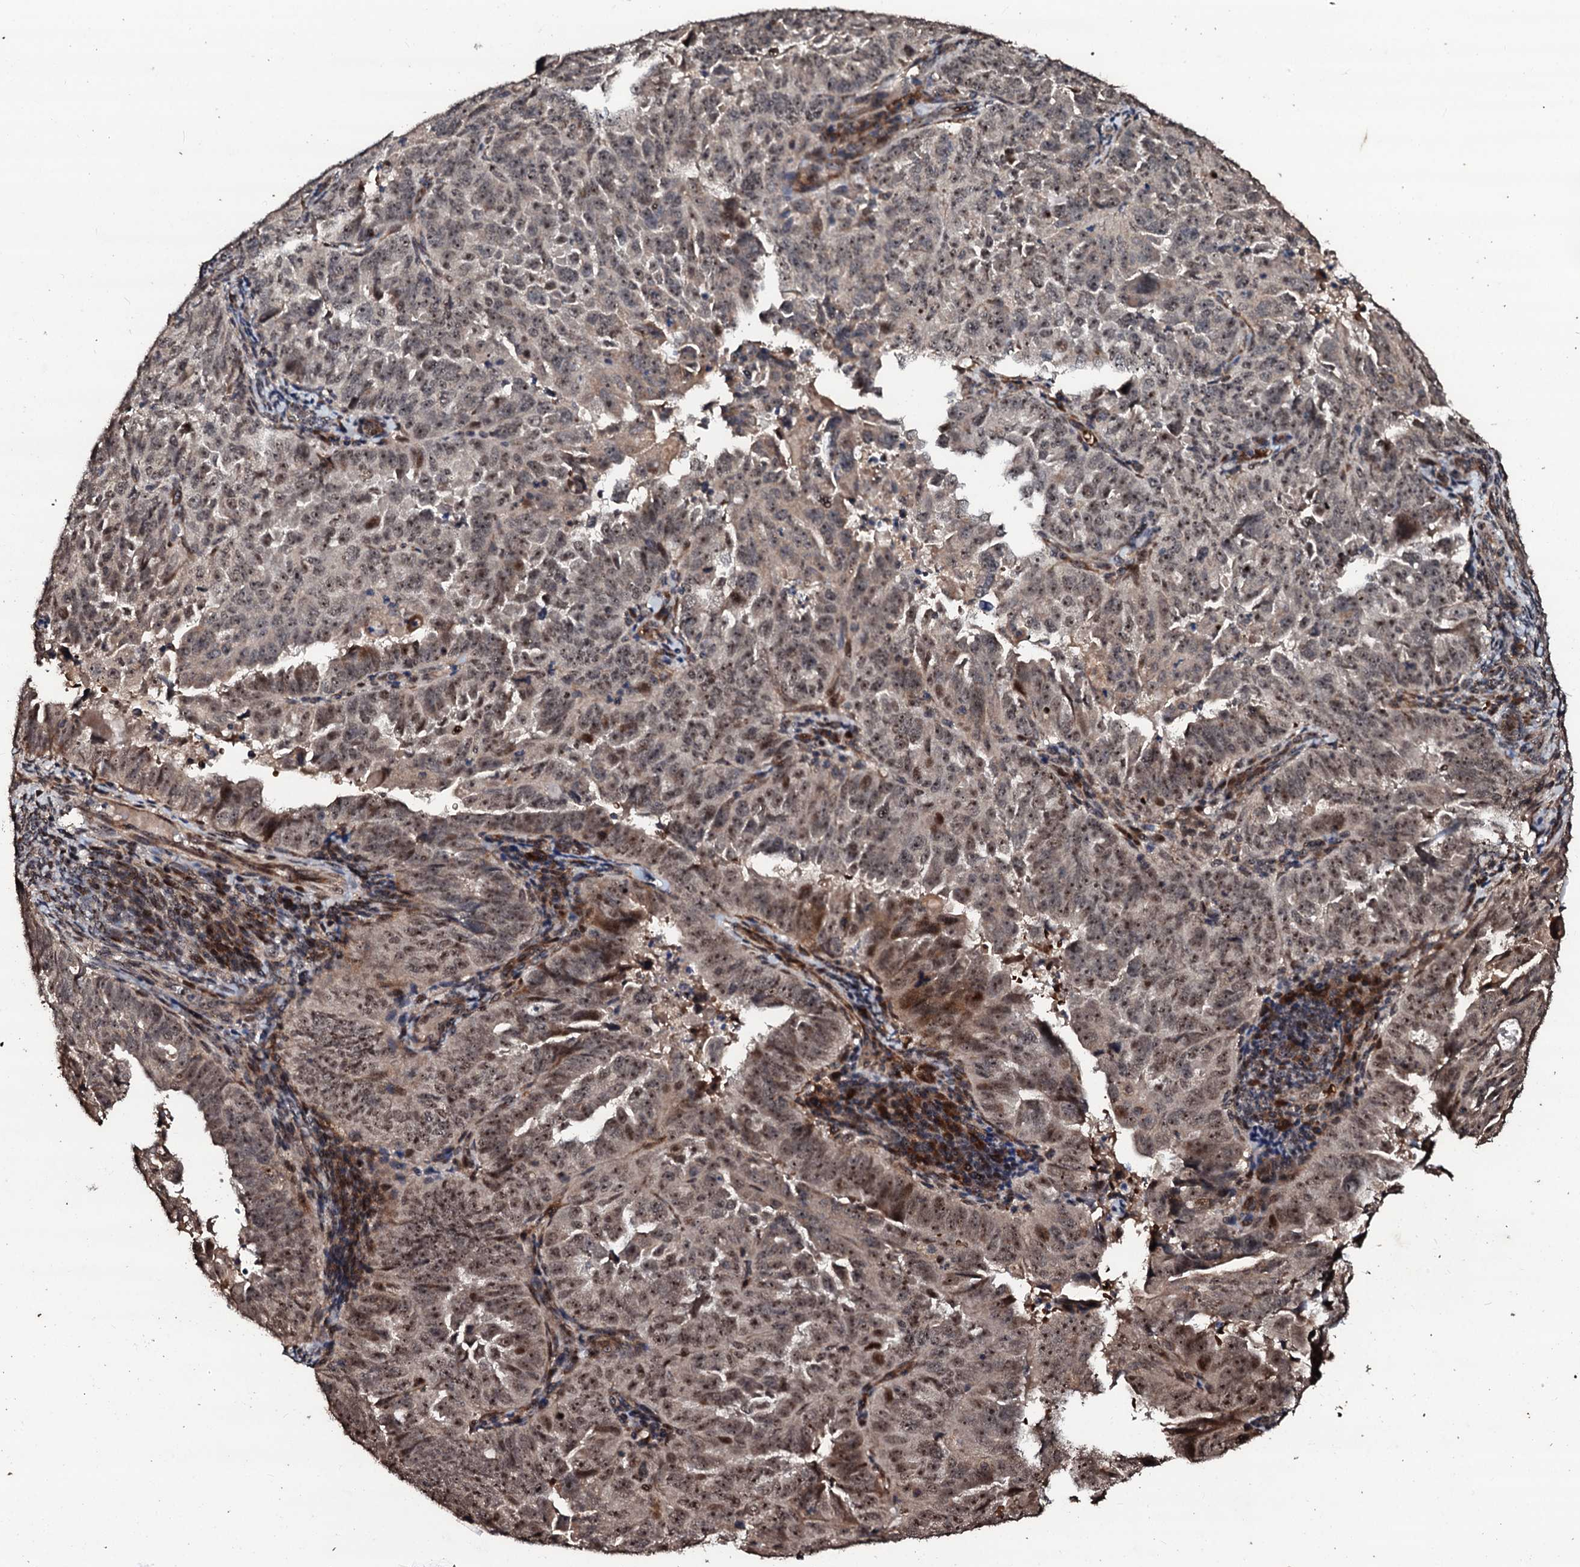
{"staining": {"intensity": "moderate", "quantity": ">75%", "location": "nuclear"}, "tissue": "endometrial cancer", "cell_type": "Tumor cells", "image_type": "cancer", "snomed": [{"axis": "morphology", "description": "Adenocarcinoma, NOS"}, {"axis": "topography", "description": "Endometrium"}], "caption": "The photomicrograph demonstrates immunohistochemical staining of adenocarcinoma (endometrial). There is moderate nuclear staining is present in approximately >75% of tumor cells.", "gene": "SUPT7L", "patient": {"sex": "female", "age": 65}}